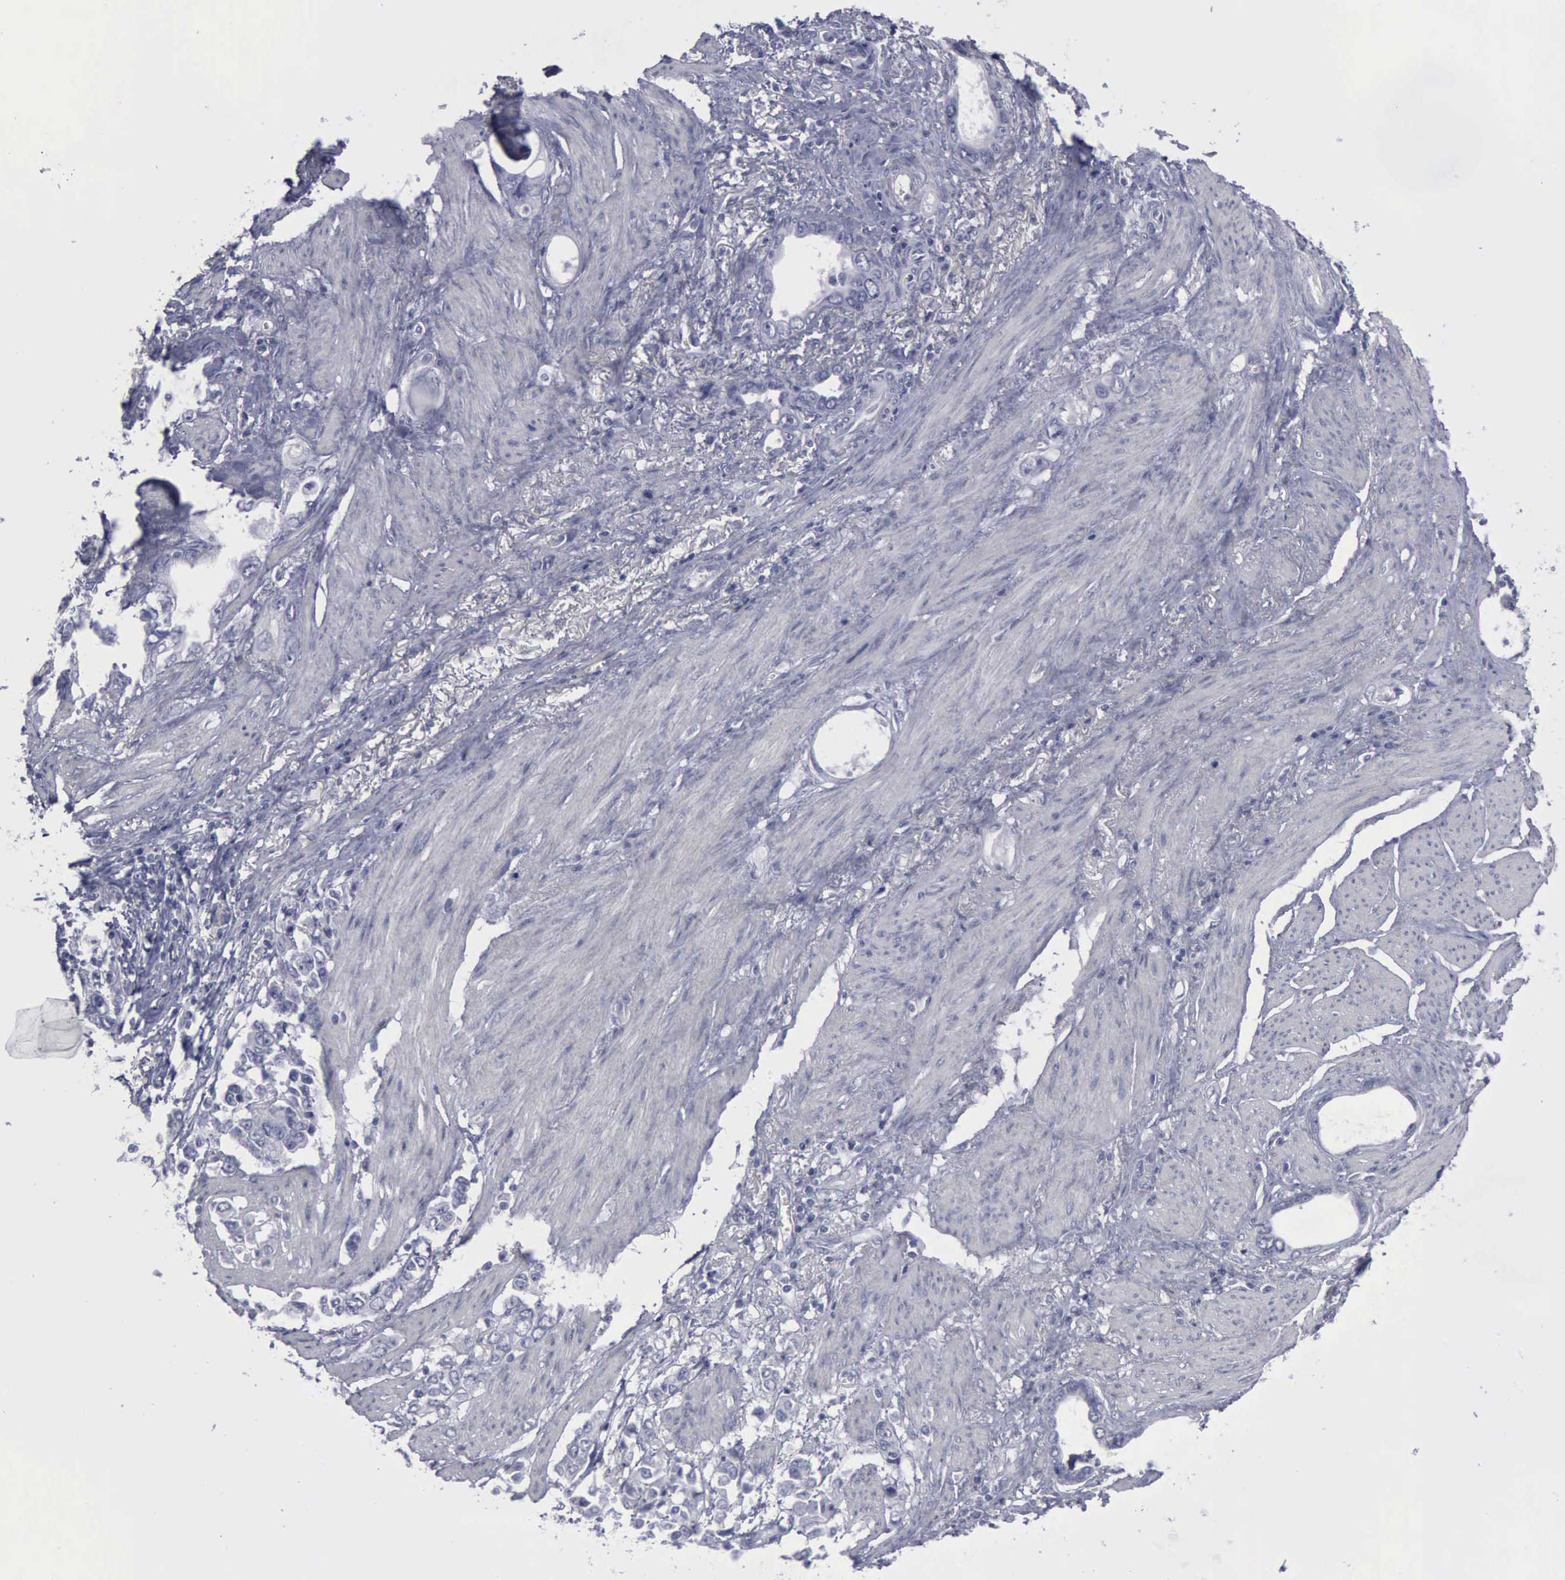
{"staining": {"intensity": "negative", "quantity": "none", "location": "none"}, "tissue": "stomach cancer", "cell_type": "Tumor cells", "image_type": "cancer", "snomed": [{"axis": "morphology", "description": "Adenocarcinoma, NOS"}, {"axis": "topography", "description": "Stomach"}], "caption": "Immunohistochemistry photomicrograph of neoplastic tissue: human stomach cancer (adenocarcinoma) stained with DAB displays no significant protein staining in tumor cells.", "gene": "KRT13", "patient": {"sex": "male", "age": 78}}